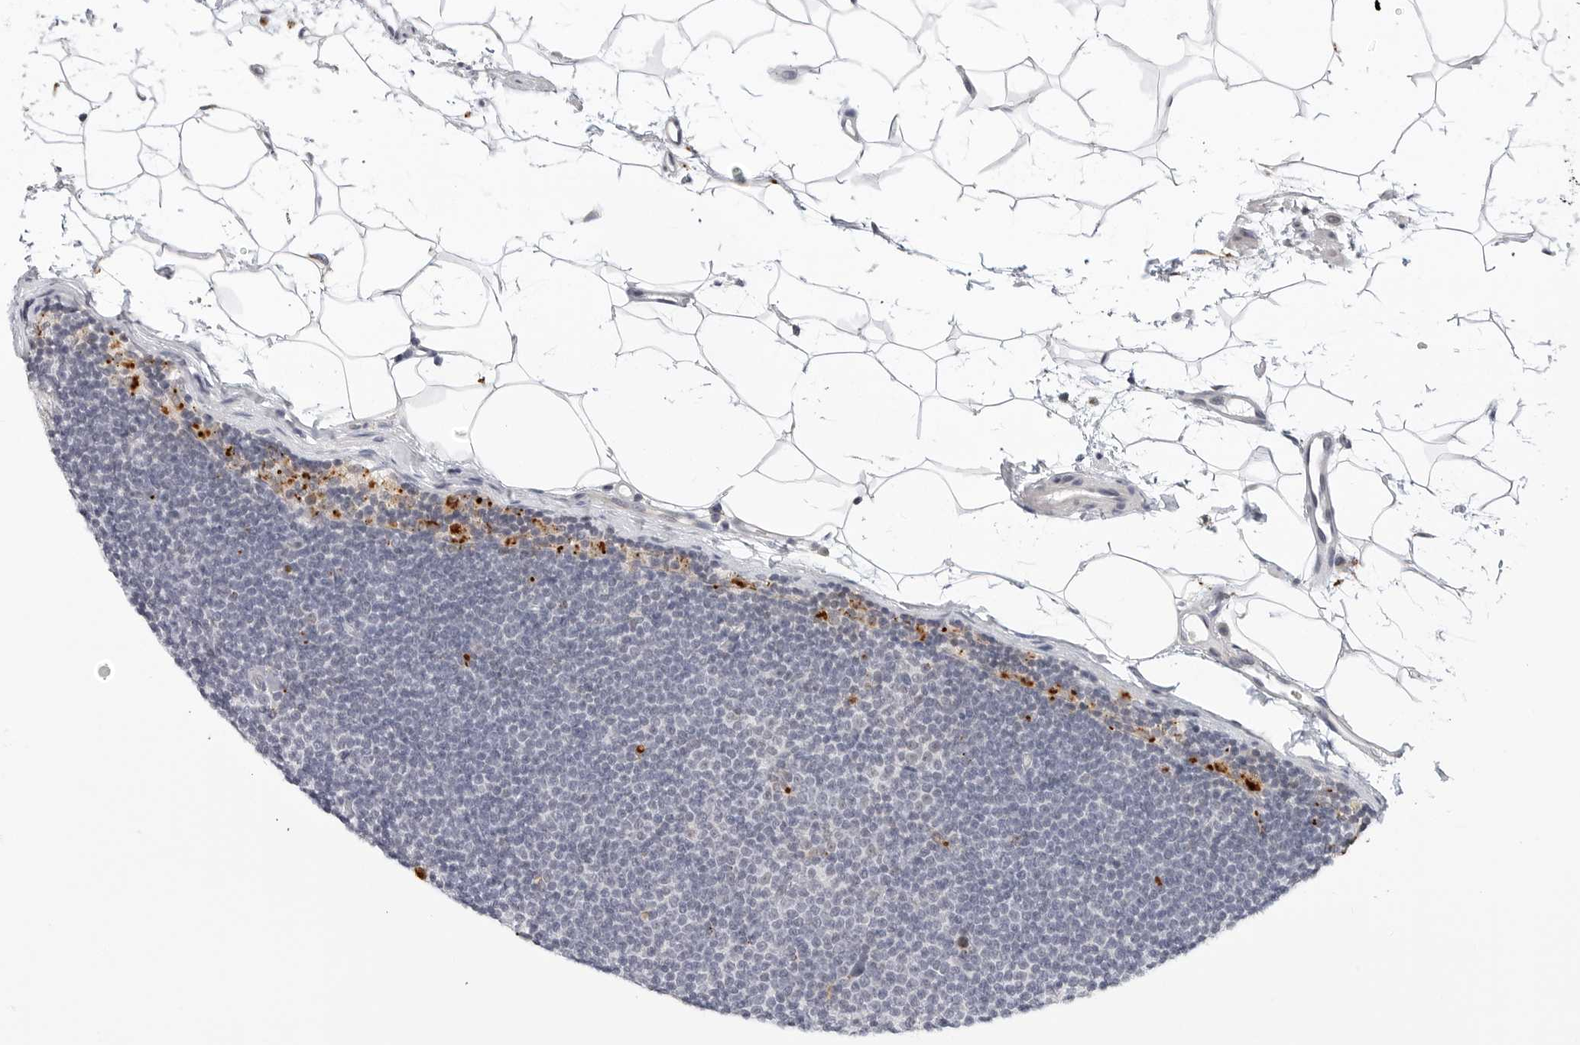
{"staining": {"intensity": "negative", "quantity": "none", "location": "none"}, "tissue": "lymphoma", "cell_type": "Tumor cells", "image_type": "cancer", "snomed": [{"axis": "morphology", "description": "Malignant lymphoma, non-Hodgkin's type, Low grade"}, {"axis": "topography", "description": "Lymph node"}], "caption": "Malignant lymphoma, non-Hodgkin's type (low-grade) was stained to show a protein in brown. There is no significant staining in tumor cells.", "gene": "TSEN2", "patient": {"sex": "female", "age": 53}}